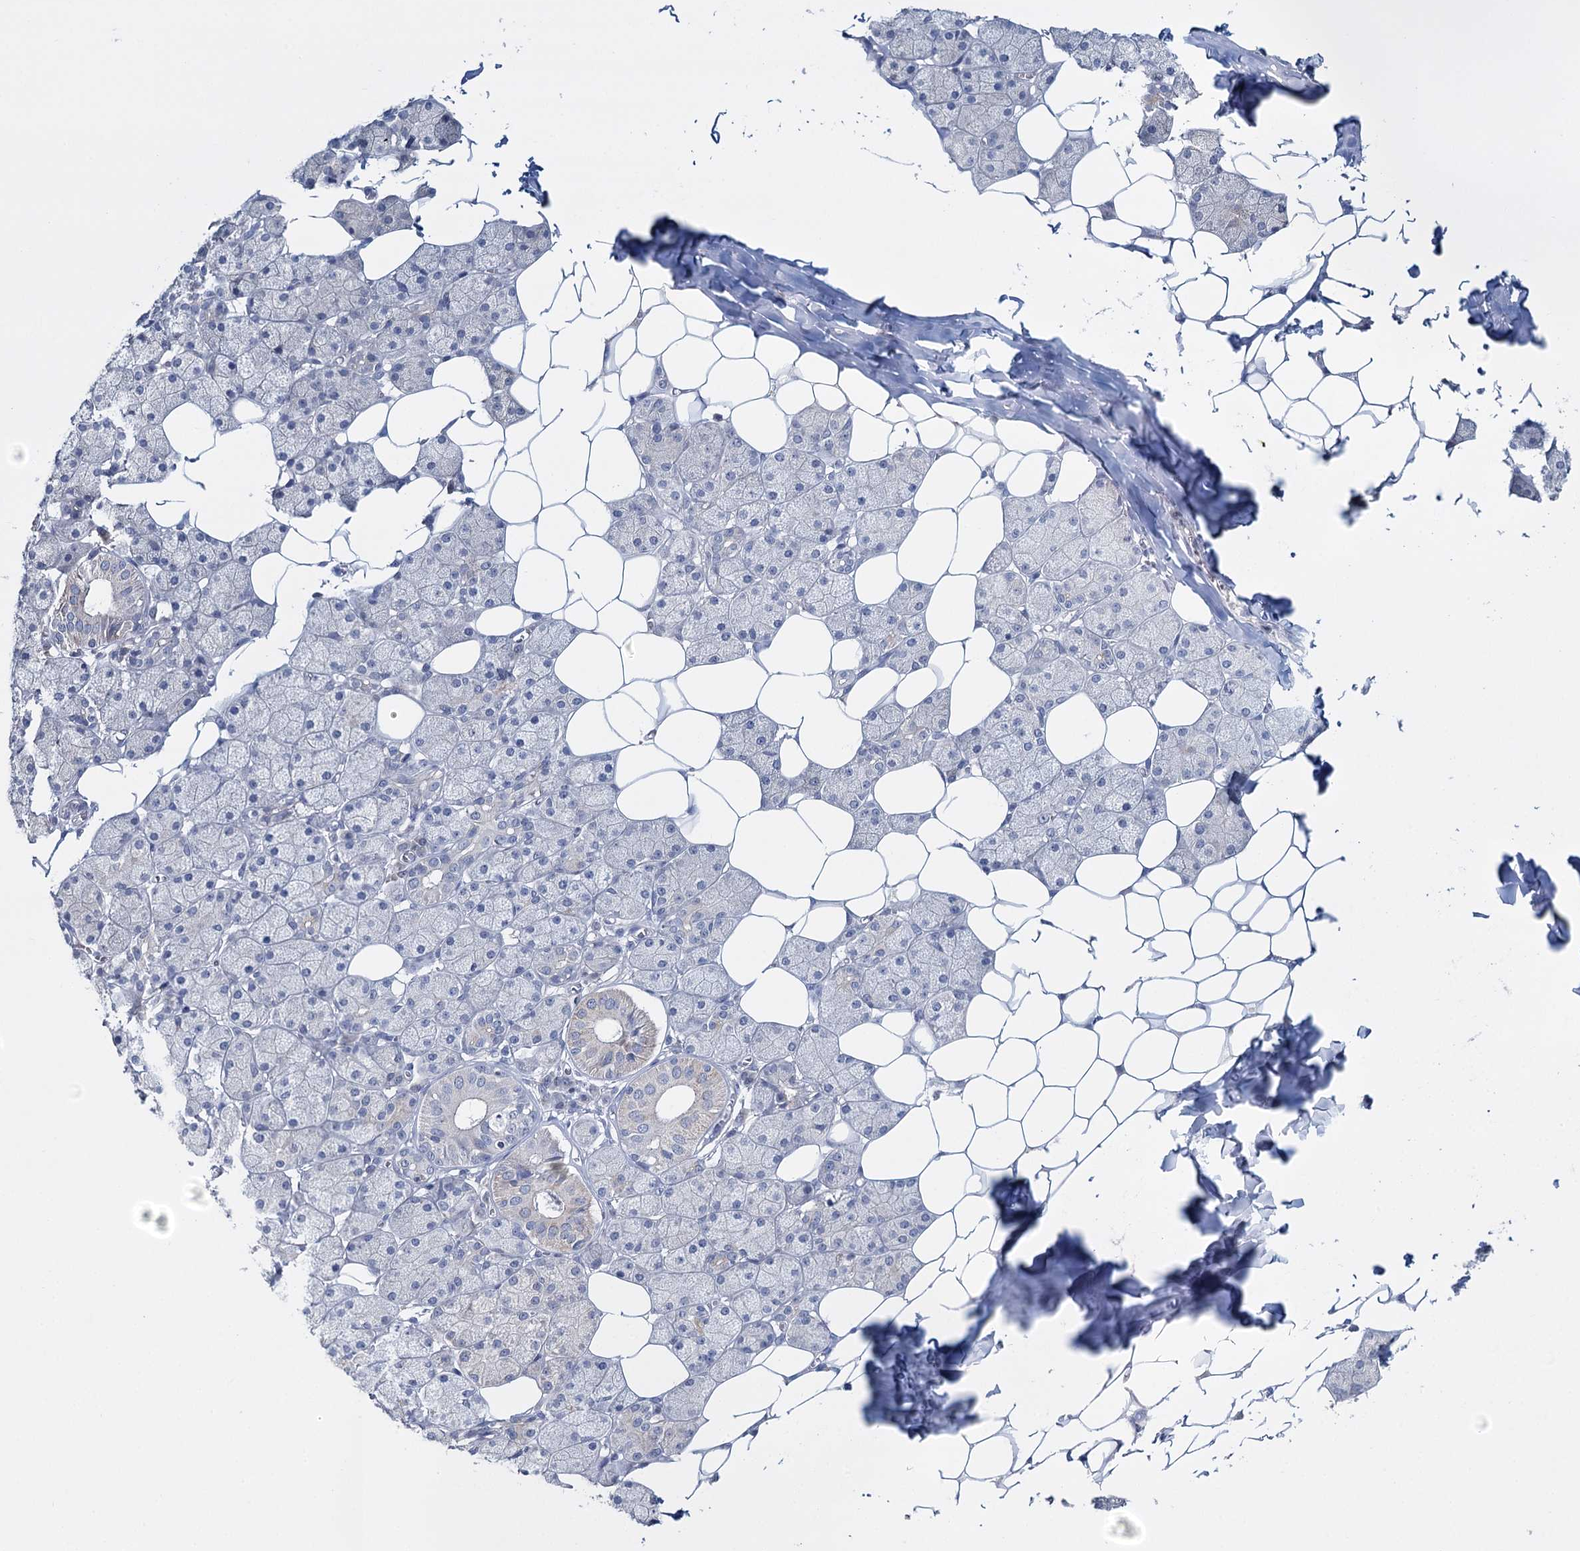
{"staining": {"intensity": "moderate", "quantity": "<25%", "location": "cytoplasmic/membranous"}, "tissue": "salivary gland", "cell_type": "Glandular cells", "image_type": "normal", "snomed": [{"axis": "morphology", "description": "Normal tissue, NOS"}, {"axis": "topography", "description": "Salivary gland"}], "caption": "The micrograph shows staining of benign salivary gland, revealing moderate cytoplasmic/membranous protein staining (brown color) within glandular cells. (IHC, brightfield microscopy, high magnification).", "gene": "DAPK1", "patient": {"sex": "female", "age": 33}}